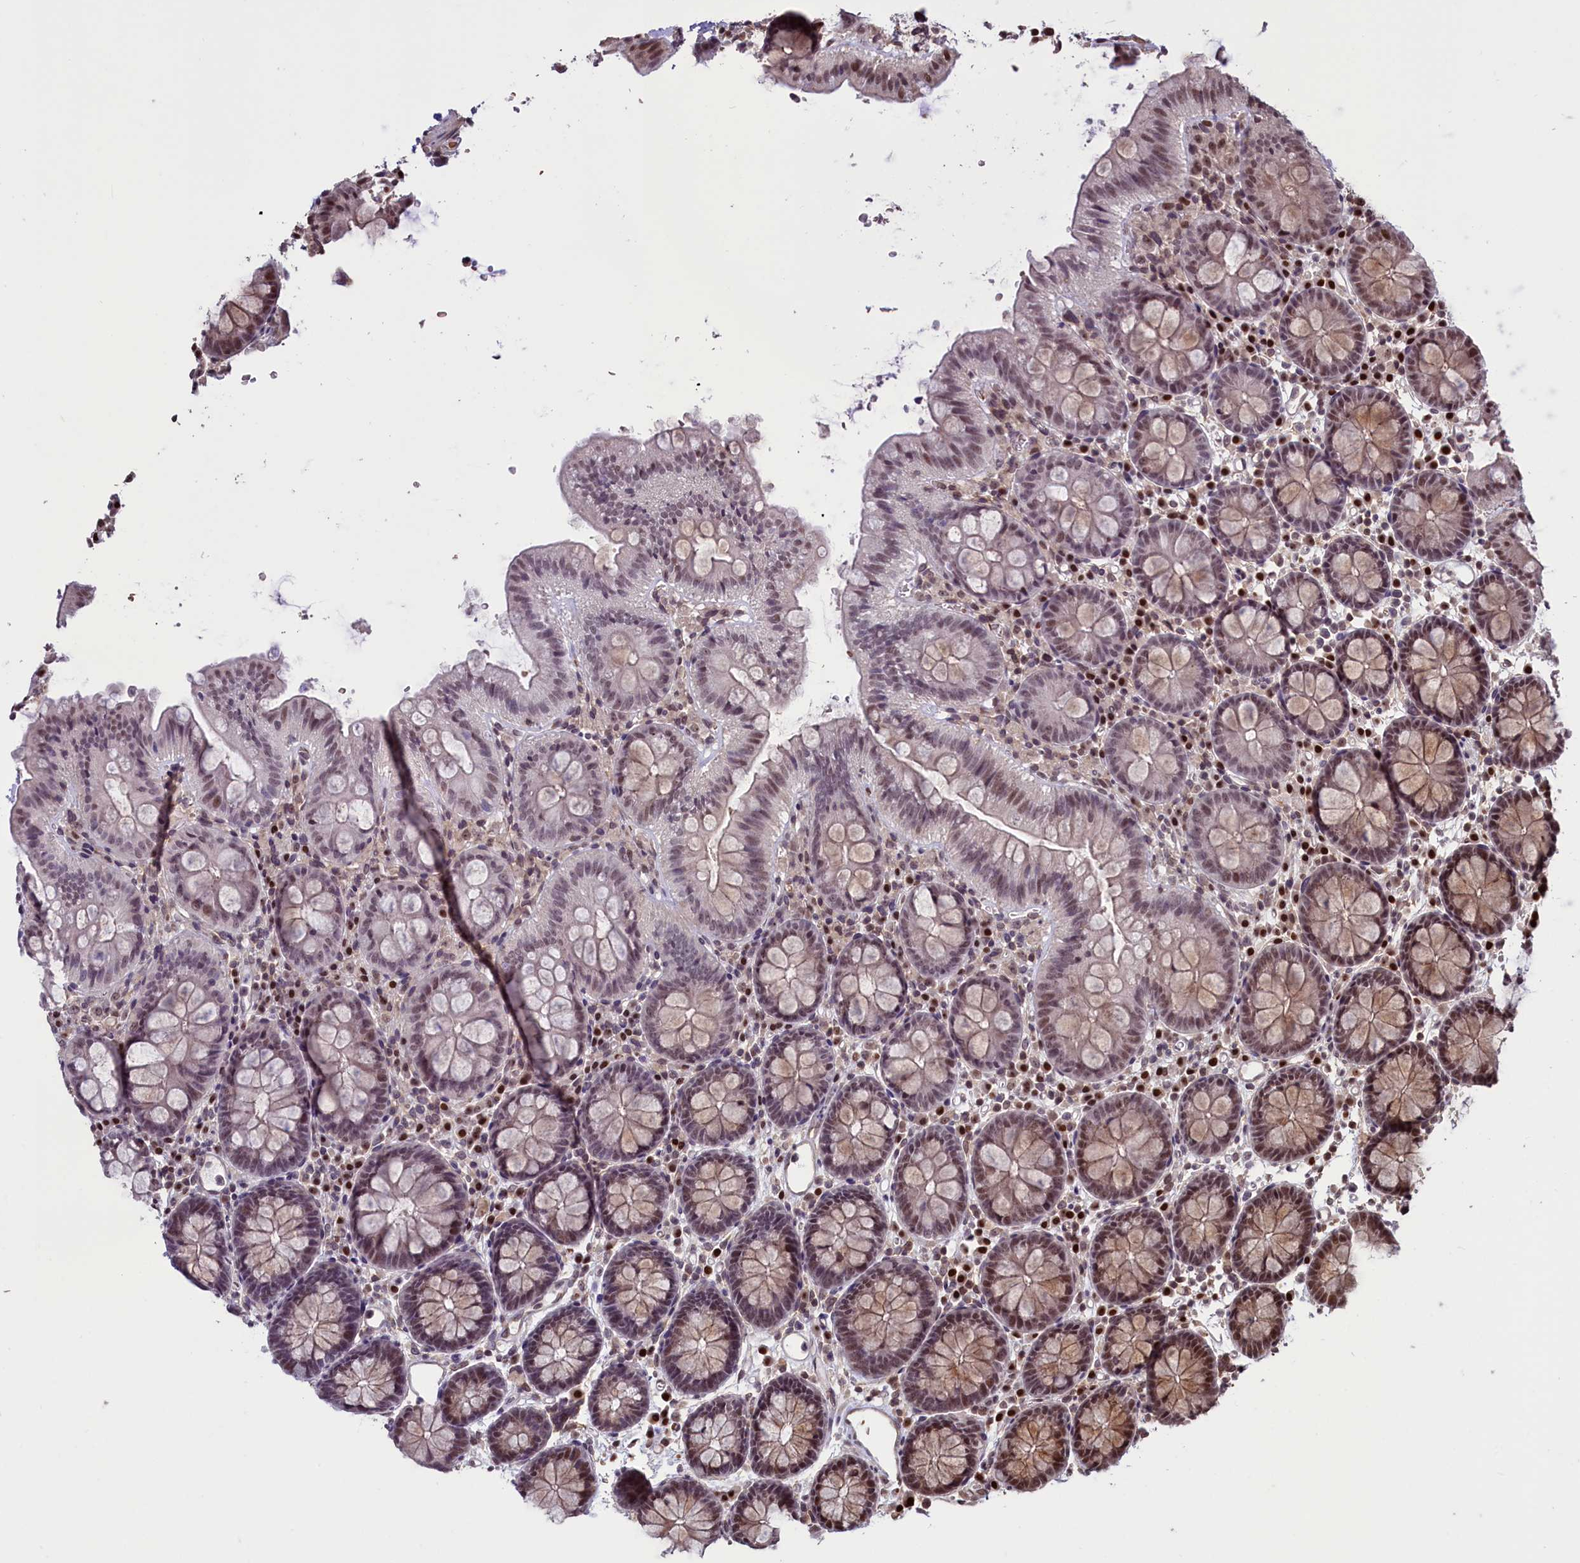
{"staining": {"intensity": "weak", "quantity": ">75%", "location": "cytoplasmic/membranous"}, "tissue": "colon", "cell_type": "Endothelial cells", "image_type": "normal", "snomed": [{"axis": "morphology", "description": "Normal tissue, NOS"}, {"axis": "topography", "description": "Colon"}], "caption": "Endothelial cells show low levels of weak cytoplasmic/membranous staining in approximately >75% of cells in normal colon.", "gene": "SHFL", "patient": {"sex": "male", "age": 75}}